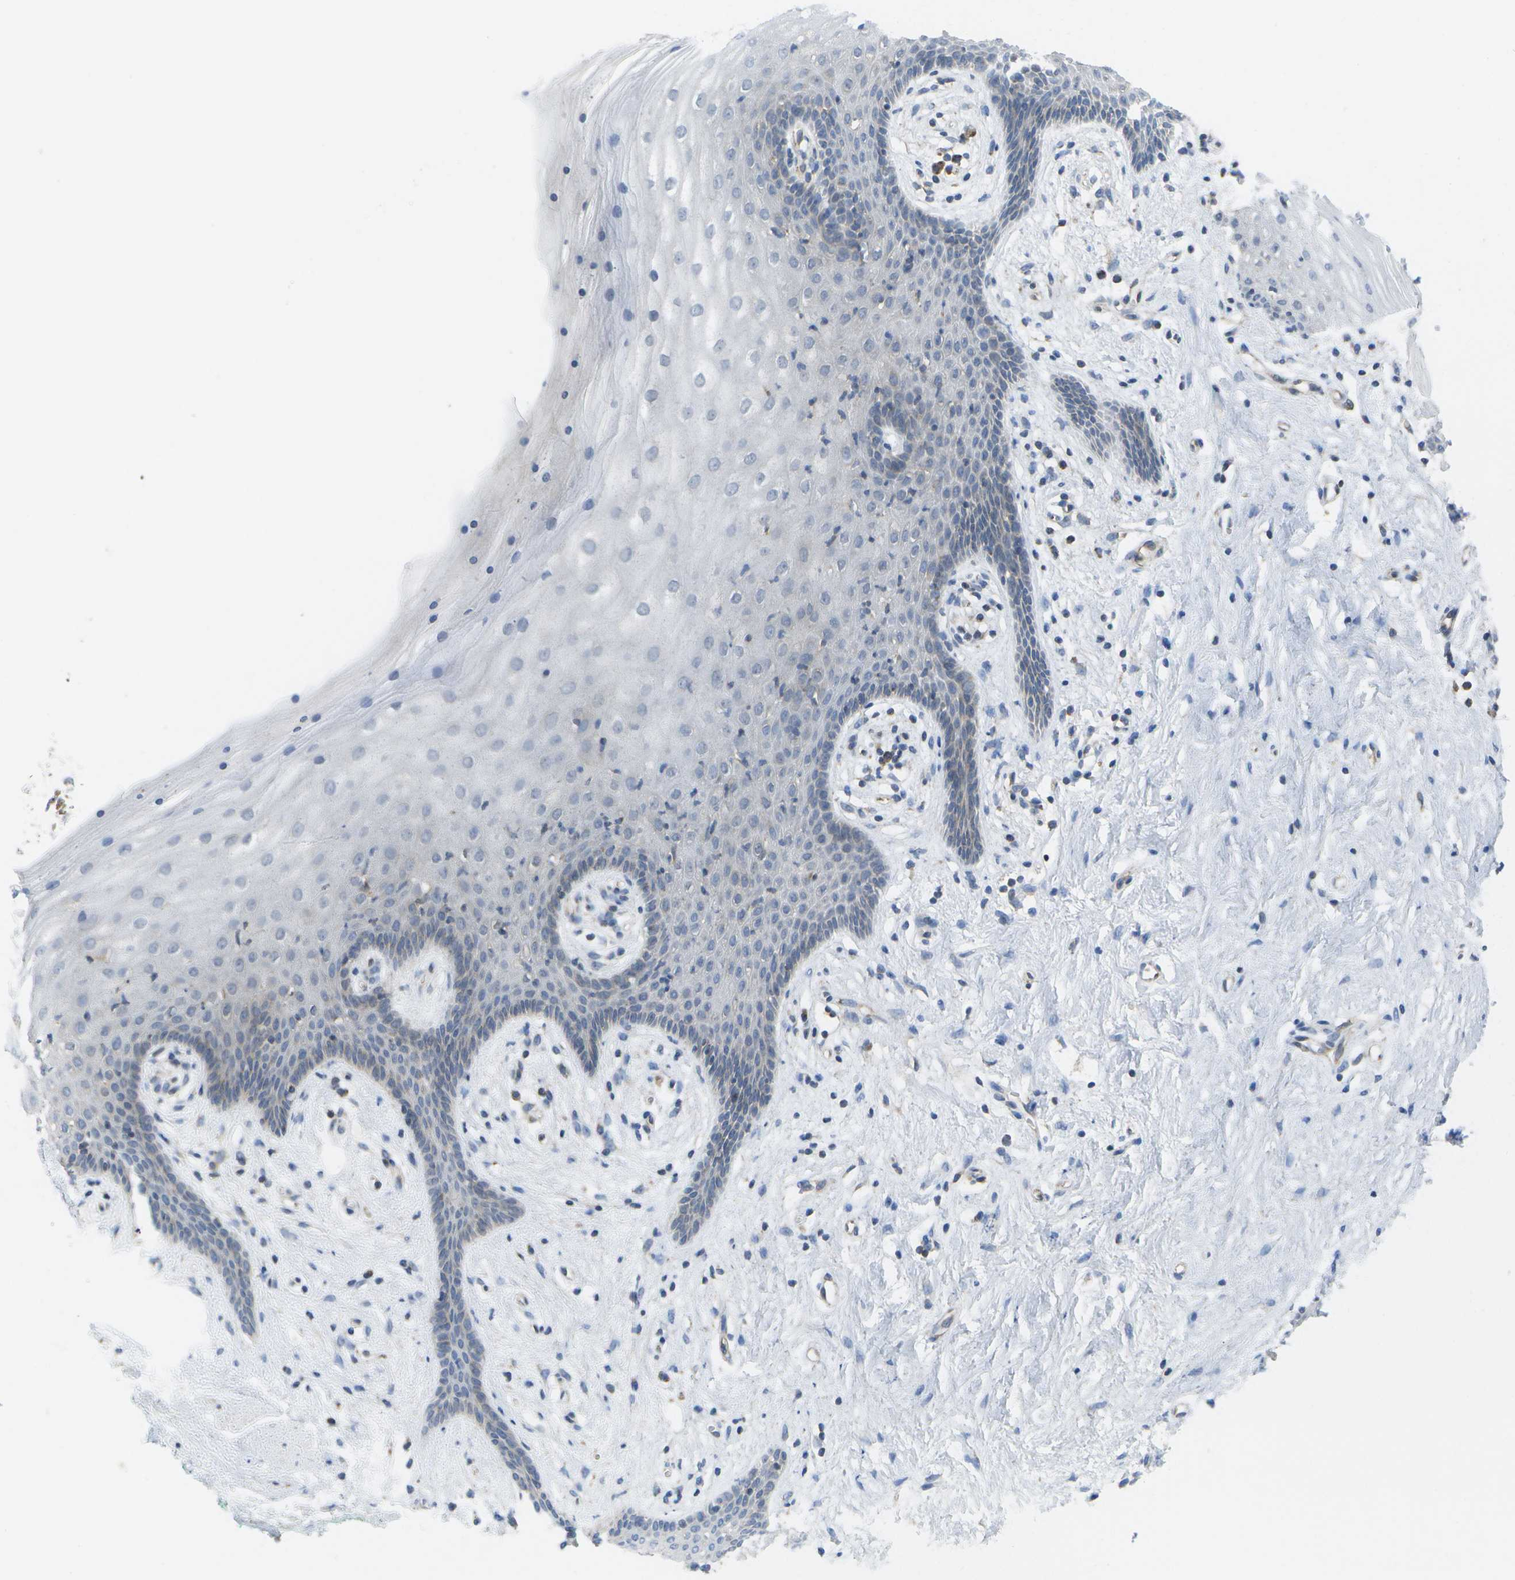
{"staining": {"intensity": "weak", "quantity": "25%-75%", "location": "cytoplasmic/membranous"}, "tissue": "vagina", "cell_type": "Squamous epithelial cells", "image_type": "normal", "snomed": [{"axis": "morphology", "description": "Normal tissue, NOS"}, {"axis": "topography", "description": "Vagina"}], "caption": "A brown stain labels weak cytoplasmic/membranous expression of a protein in squamous epithelial cells of normal human vagina. (DAB (3,3'-diaminobenzidine) IHC with brightfield microscopy, high magnification).", "gene": "DPM3", "patient": {"sex": "female", "age": 44}}